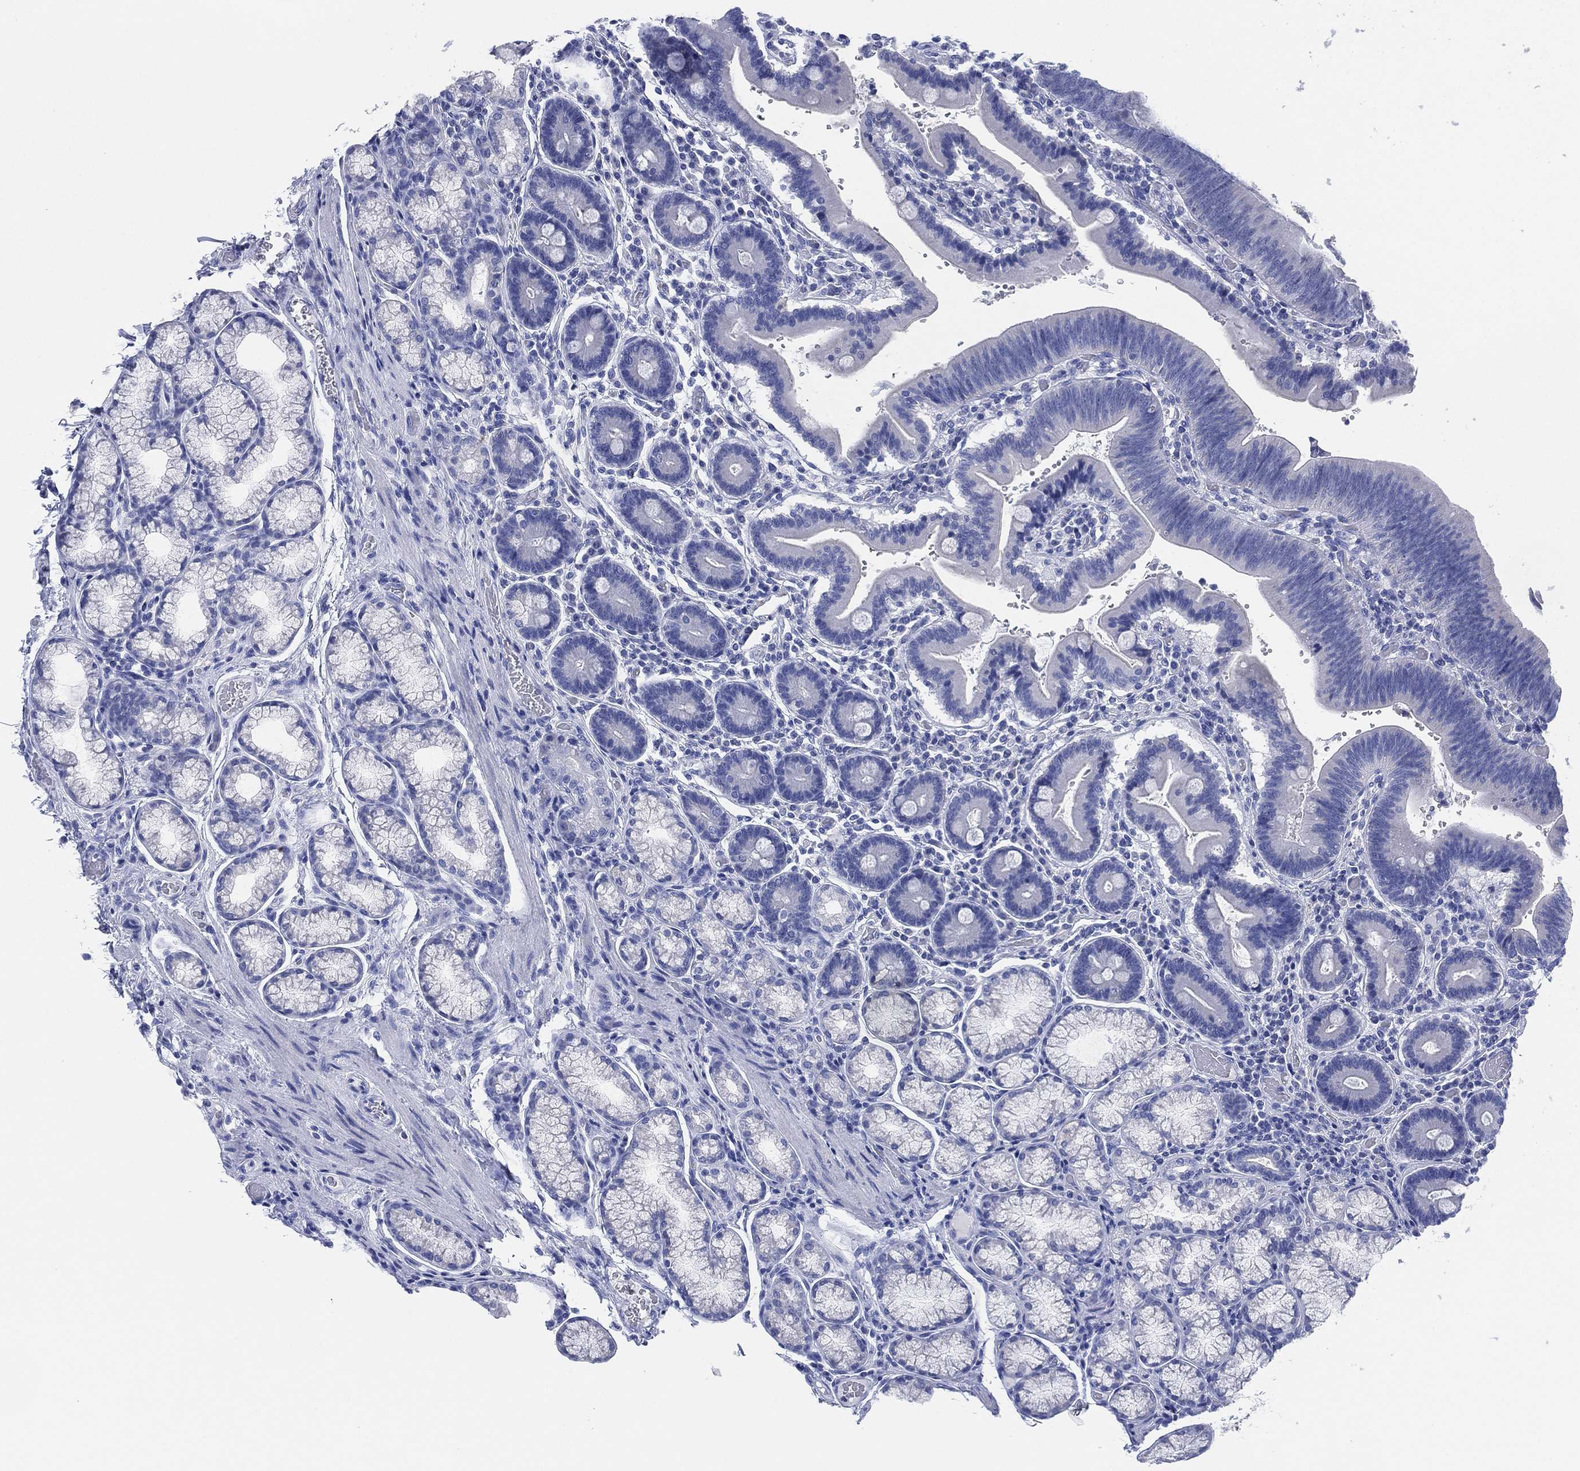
{"staining": {"intensity": "negative", "quantity": "none", "location": "none"}, "tissue": "duodenum", "cell_type": "Glandular cells", "image_type": "normal", "snomed": [{"axis": "morphology", "description": "Normal tissue, NOS"}, {"axis": "topography", "description": "Duodenum"}], "caption": "The image demonstrates no staining of glandular cells in normal duodenum. (DAB (3,3'-diaminobenzidine) immunohistochemistry, high magnification).", "gene": "SLC9C2", "patient": {"sex": "female", "age": 62}}